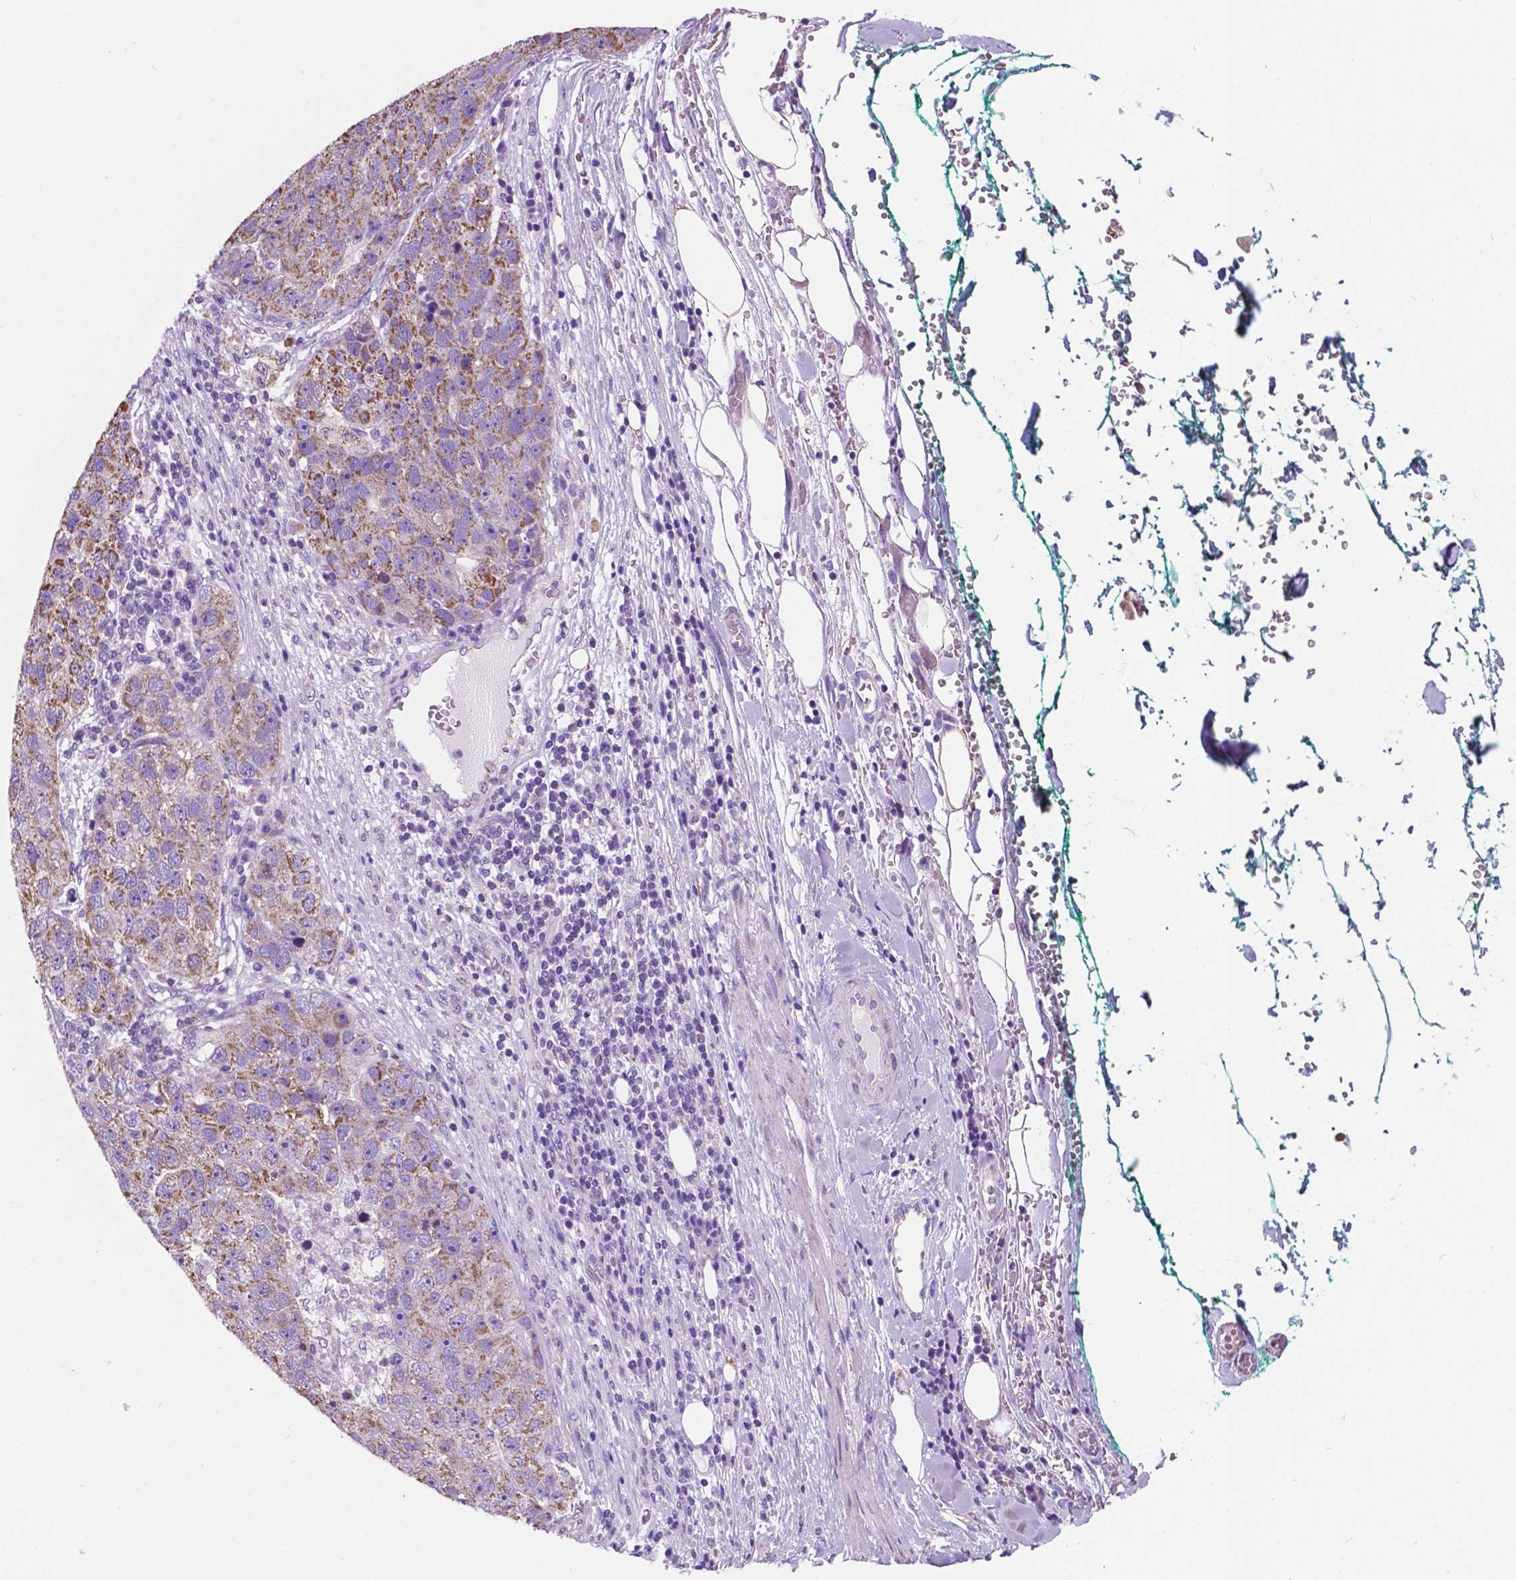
{"staining": {"intensity": "moderate", "quantity": "25%-75%", "location": "cytoplasmic/membranous"}, "tissue": "pancreatic cancer", "cell_type": "Tumor cells", "image_type": "cancer", "snomed": [{"axis": "morphology", "description": "Adenocarcinoma, NOS"}, {"axis": "topography", "description": "Pancreas"}], "caption": "High-power microscopy captured an immunohistochemistry image of pancreatic adenocarcinoma, revealing moderate cytoplasmic/membranous expression in about 25%-75% of tumor cells.", "gene": "TRPV5", "patient": {"sex": "female", "age": 61}}